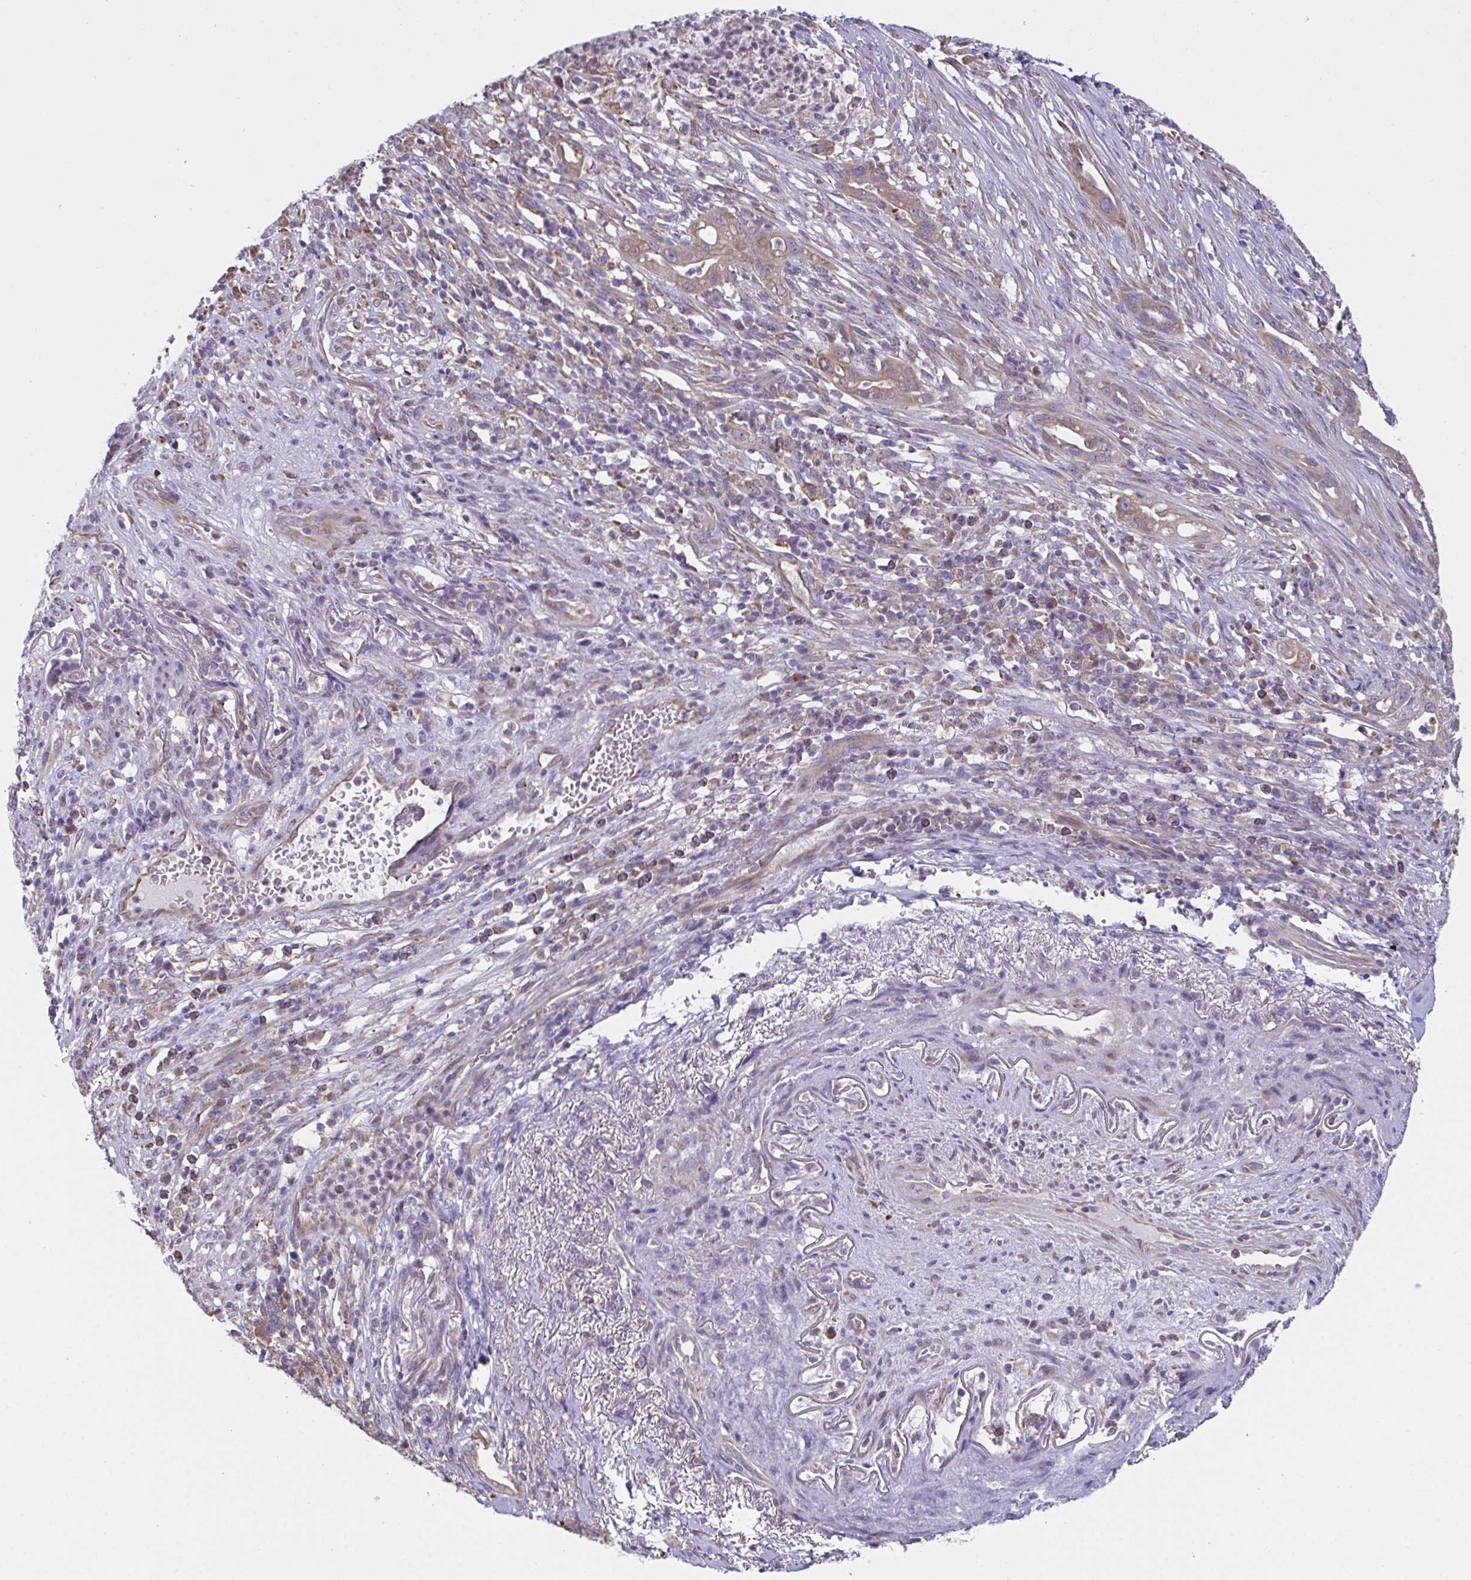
{"staining": {"intensity": "weak", "quantity": "25%-75%", "location": "cytoplasmic/membranous"}, "tissue": "pancreatic cancer", "cell_type": "Tumor cells", "image_type": "cancer", "snomed": [{"axis": "morphology", "description": "Adenocarcinoma, NOS"}, {"axis": "topography", "description": "Pancreas"}], "caption": "The photomicrograph displays a brown stain indicating the presence of a protein in the cytoplasmic/membranous of tumor cells in adenocarcinoma (pancreatic).", "gene": "MYMK", "patient": {"sex": "male", "age": 44}}